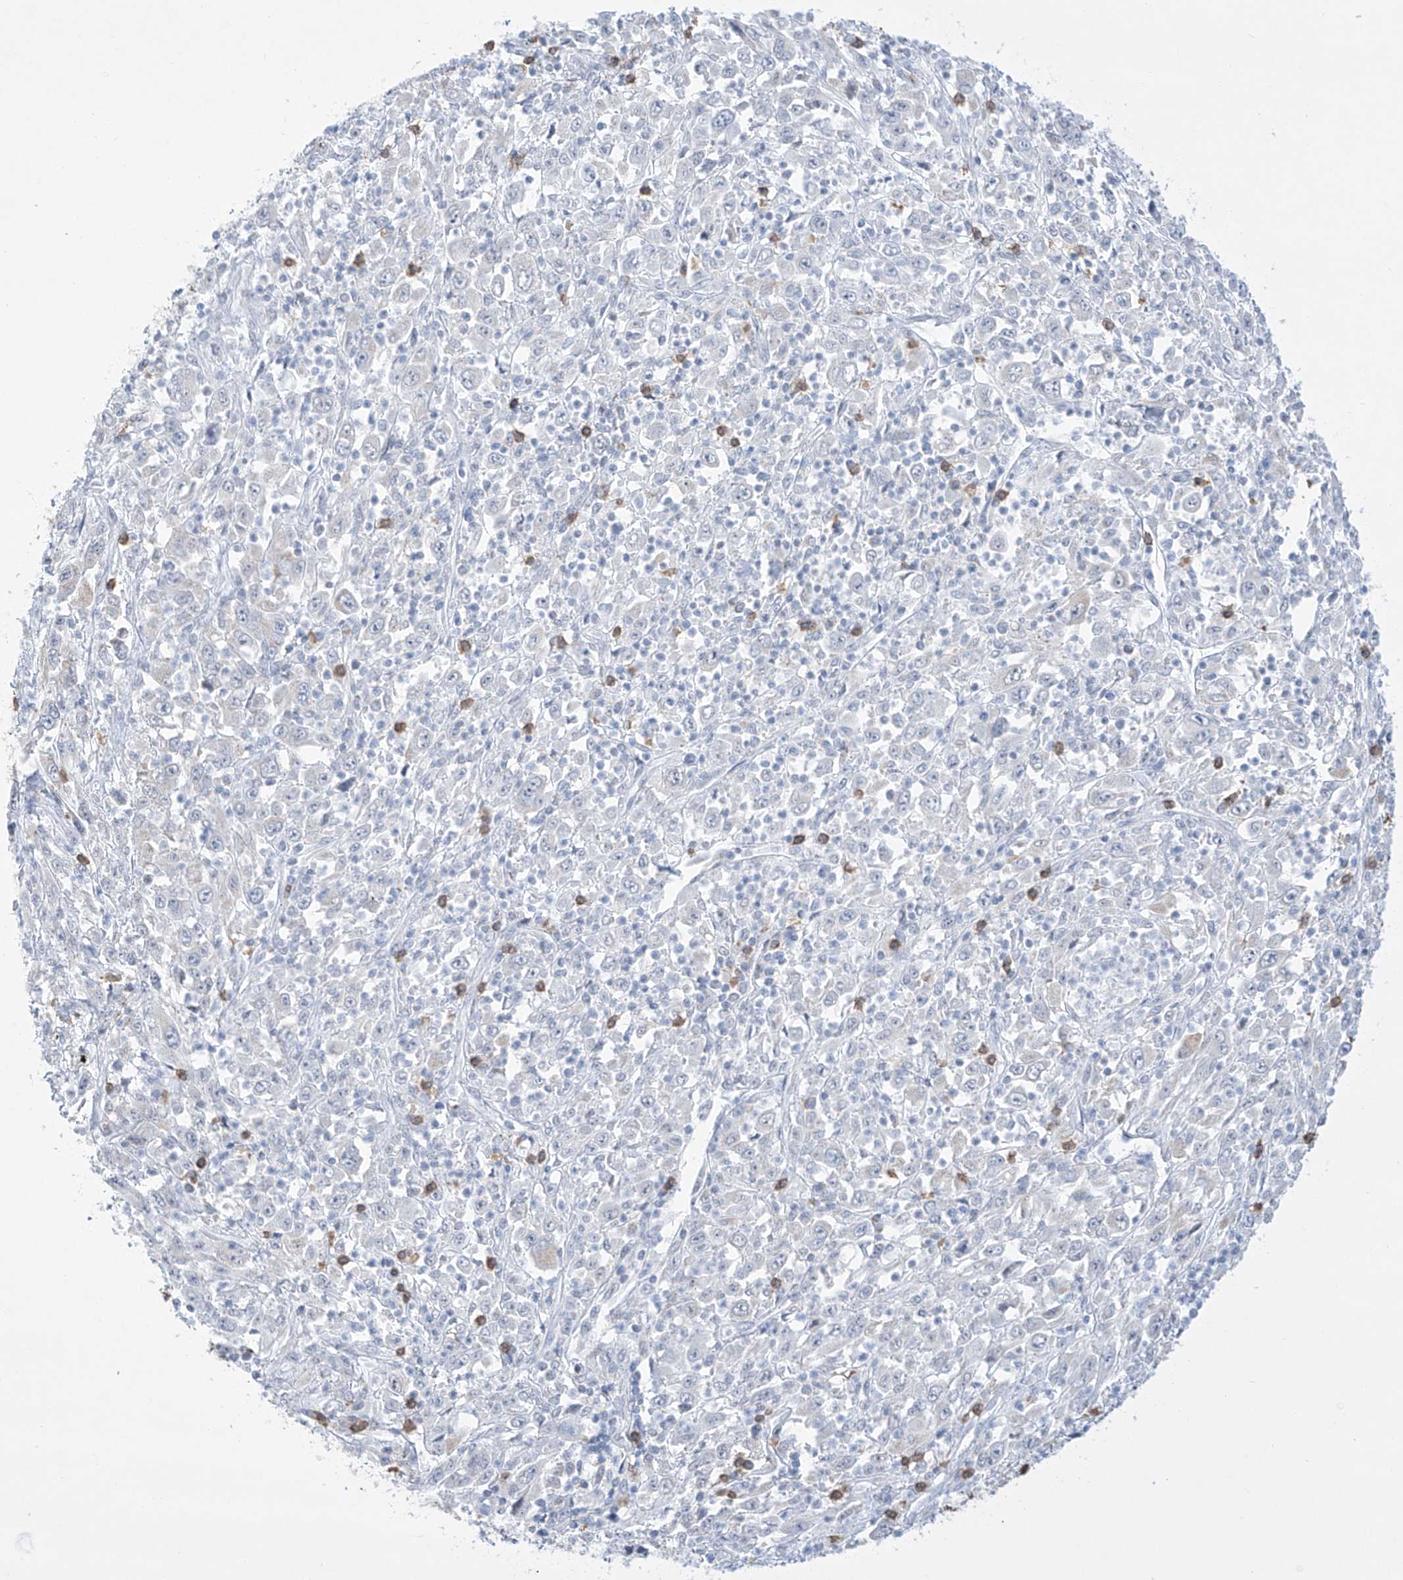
{"staining": {"intensity": "negative", "quantity": "none", "location": "none"}, "tissue": "melanoma", "cell_type": "Tumor cells", "image_type": "cancer", "snomed": [{"axis": "morphology", "description": "Malignant melanoma, Metastatic site"}, {"axis": "topography", "description": "Skin"}], "caption": "IHC of human malignant melanoma (metastatic site) reveals no staining in tumor cells.", "gene": "ALDH6A1", "patient": {"sex": "female", "age": 56}}